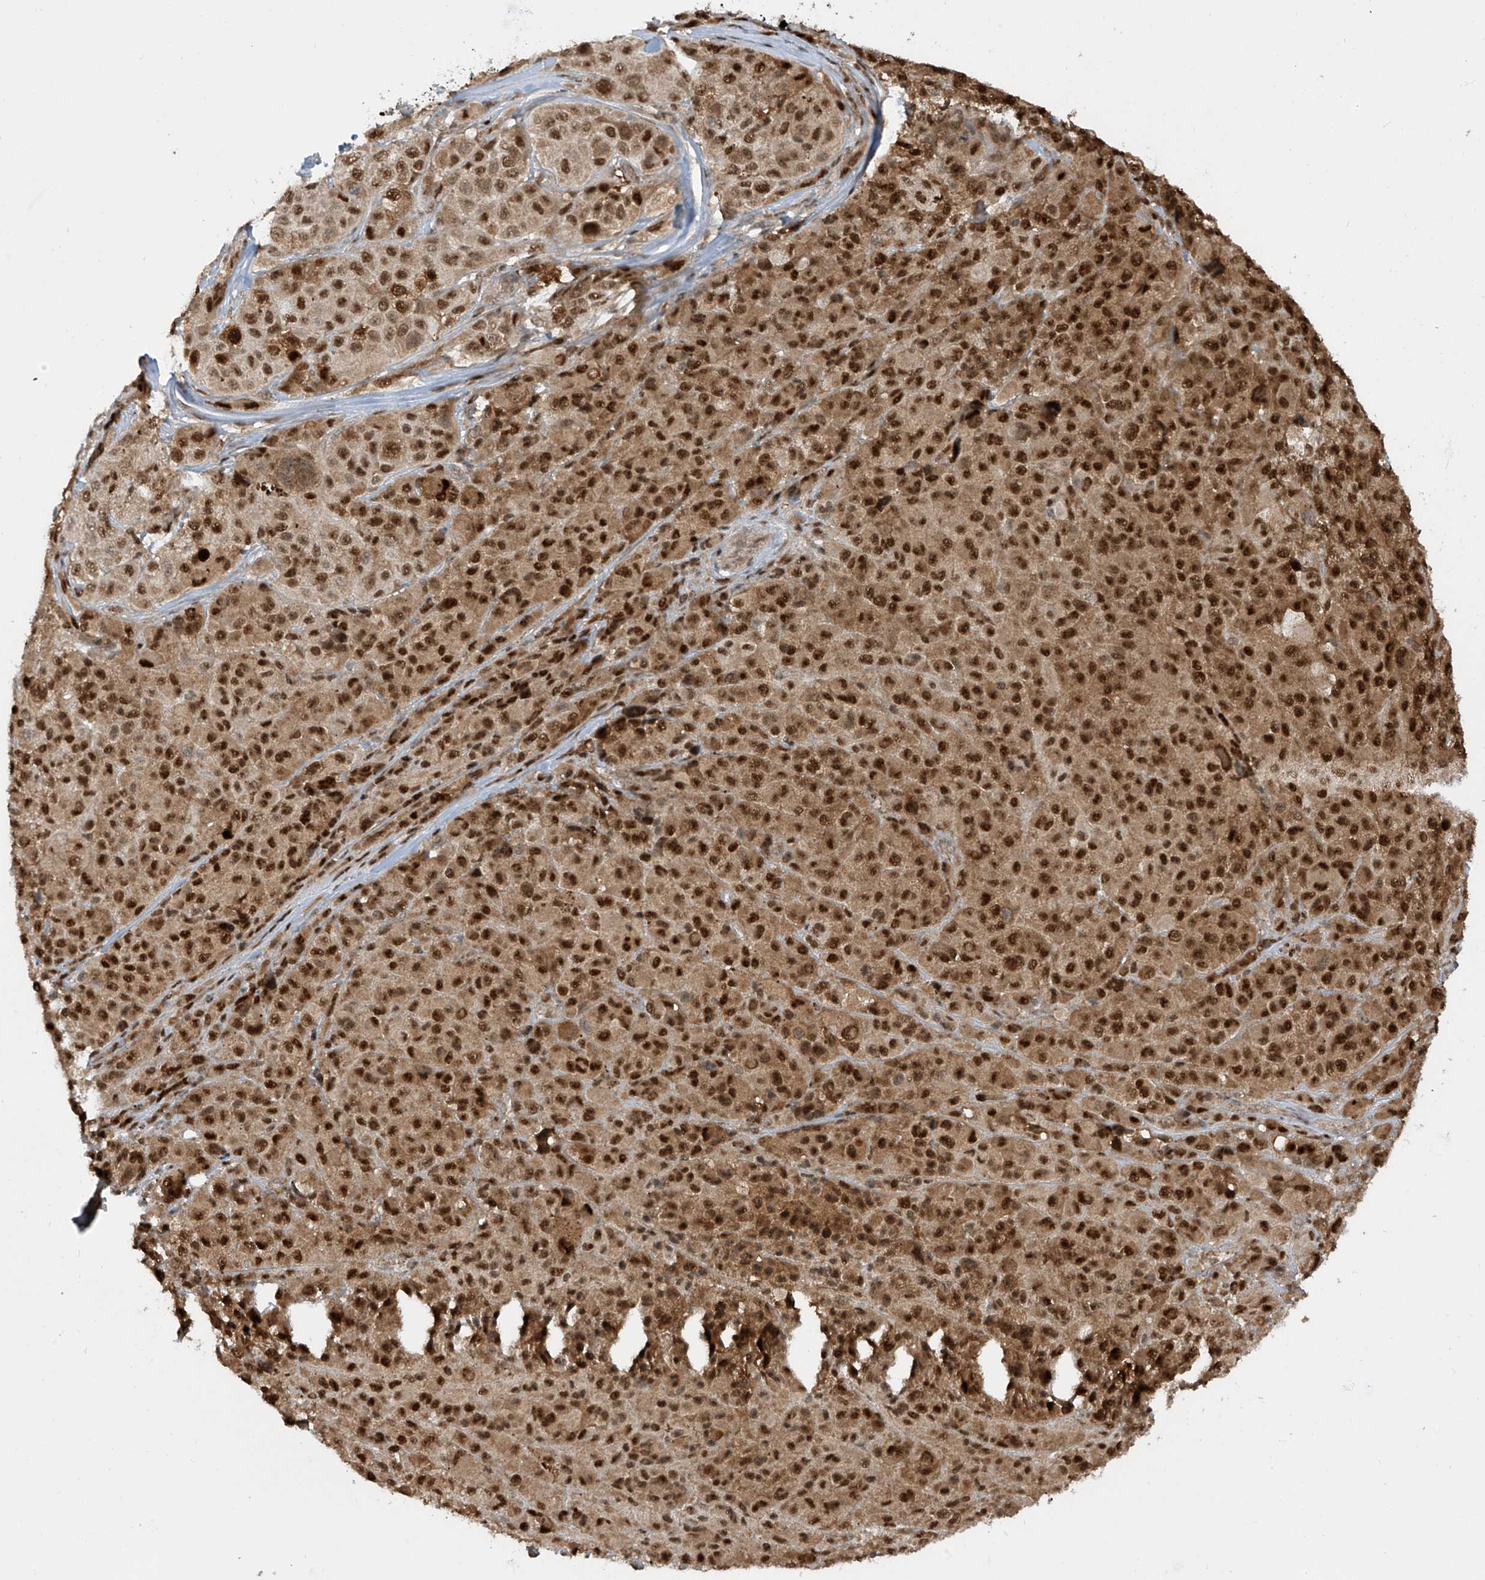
{"staining": {"intensity": "strong", "quantity": ">75%", "location": "cytoplasmic/membranous,nuclear"}, "tissue": "melanoma", "cell_type": "Tumor cells", "image_type": "cancer", "snomed": [{"axis": "morphology", "description": "Malignant melanoma, NOS"}, {"axis": "topography", "description": "Skin of trunk"}], "caption": "The histopathology image reveals immunohistochemical staining of melanoma. There is strong cytoplasmic/membranous and nuclear positivity is present in approximately >75% of tumor cells. (IHC, brightfield microscopy, high magnification).", "gene": "LAGE3", "patient": {"sex": "male", "age": 71}}